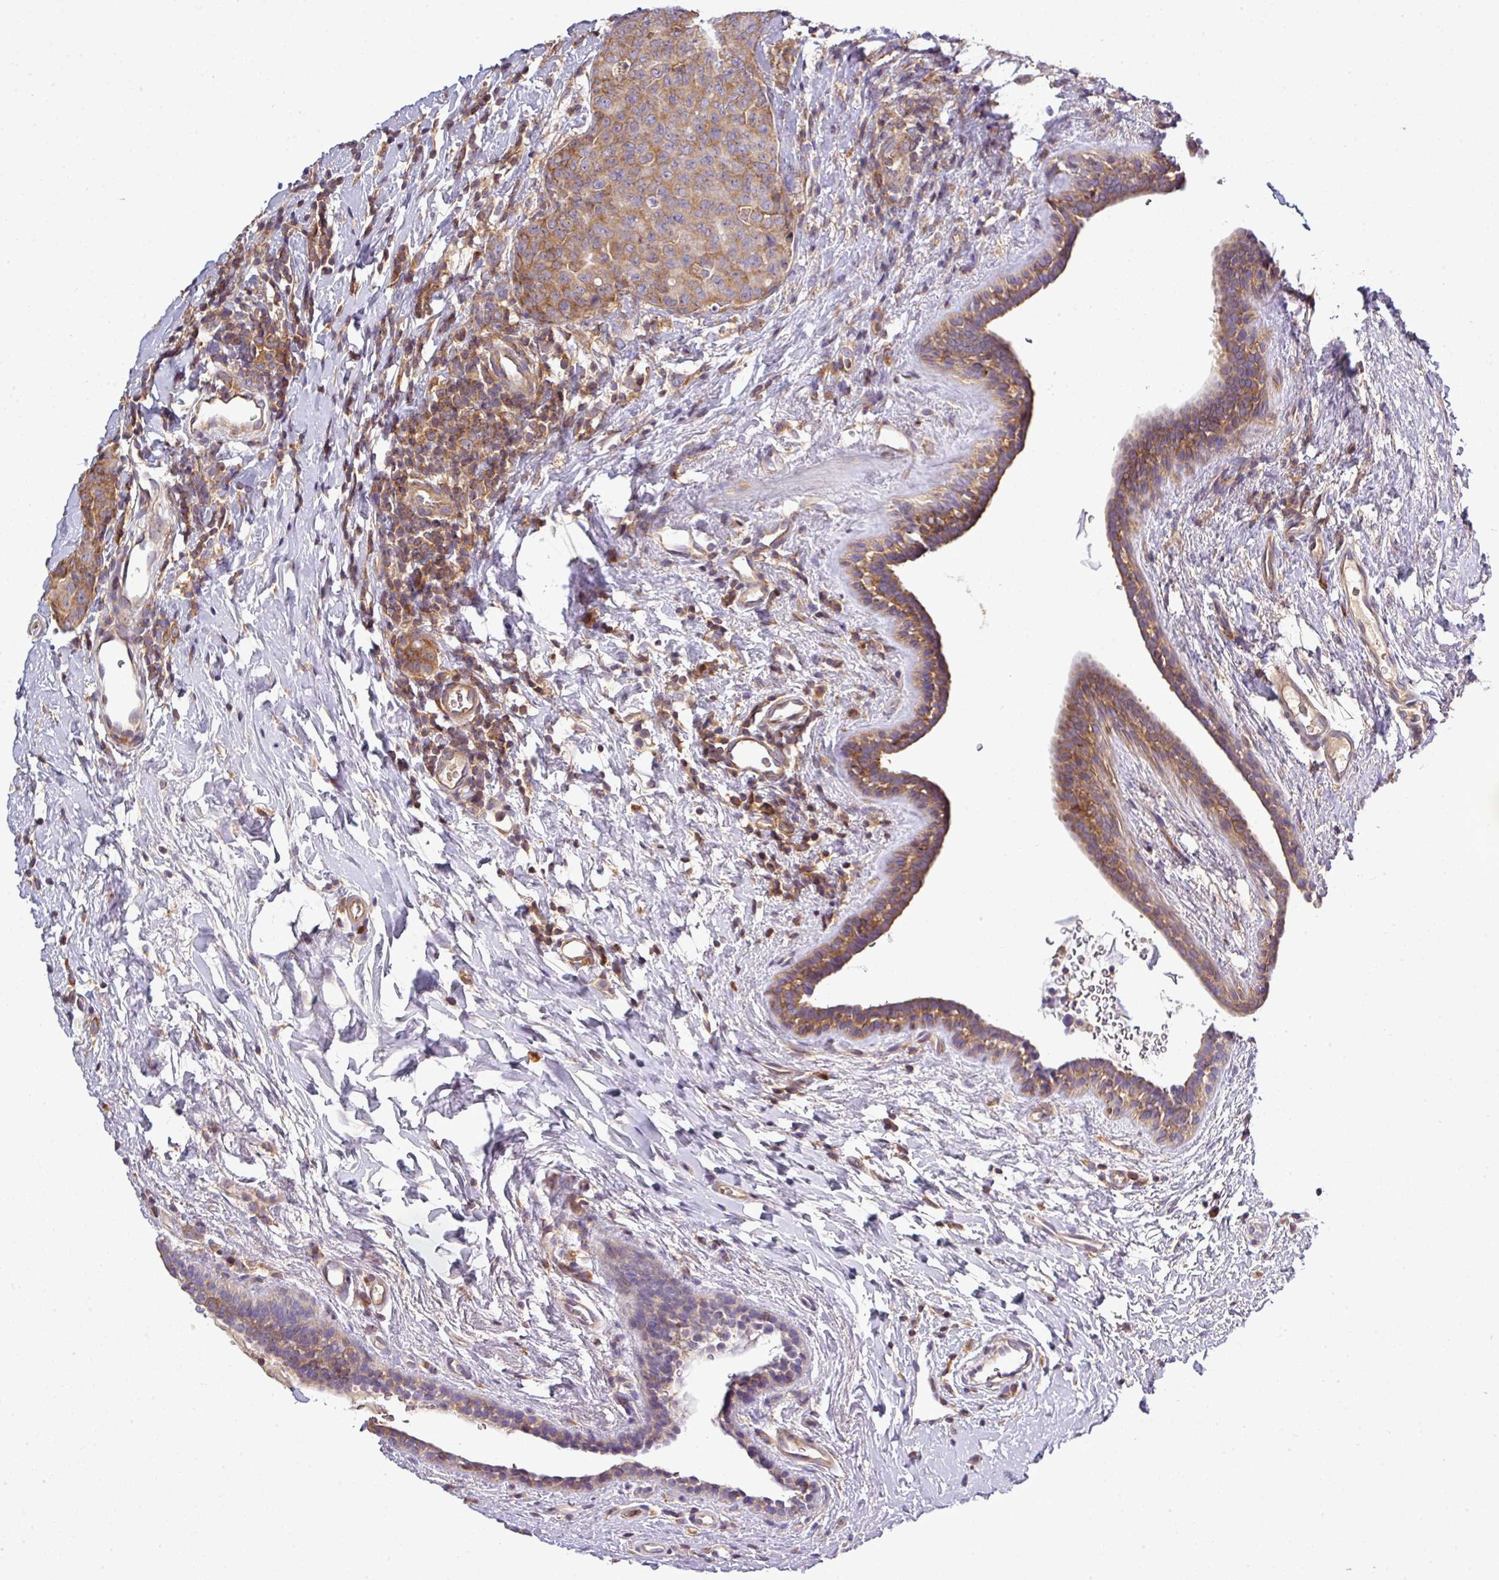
{"staining": {"intensity": "moderate", "quantity": ">75%", "location": "cytoplasmic/membranous"}, "tissue": "breast cancer", "cell_type": "Tumor cells", "image_type": "cancer", "snomed": [{"axis": "morphology", "description": "Duct carcinoma"}, {"axis": "topography", "description": "Breast"}], "caption": "Immunohistochemical staining of human breast cancer (infiltrating ductal carcinoma) displays medium levels of moderate cytoplasmic/membranous expression in about >75% of tumor cells.", "gene": "LRRC74B", "patient": {"sex": "female", "age": 40}}